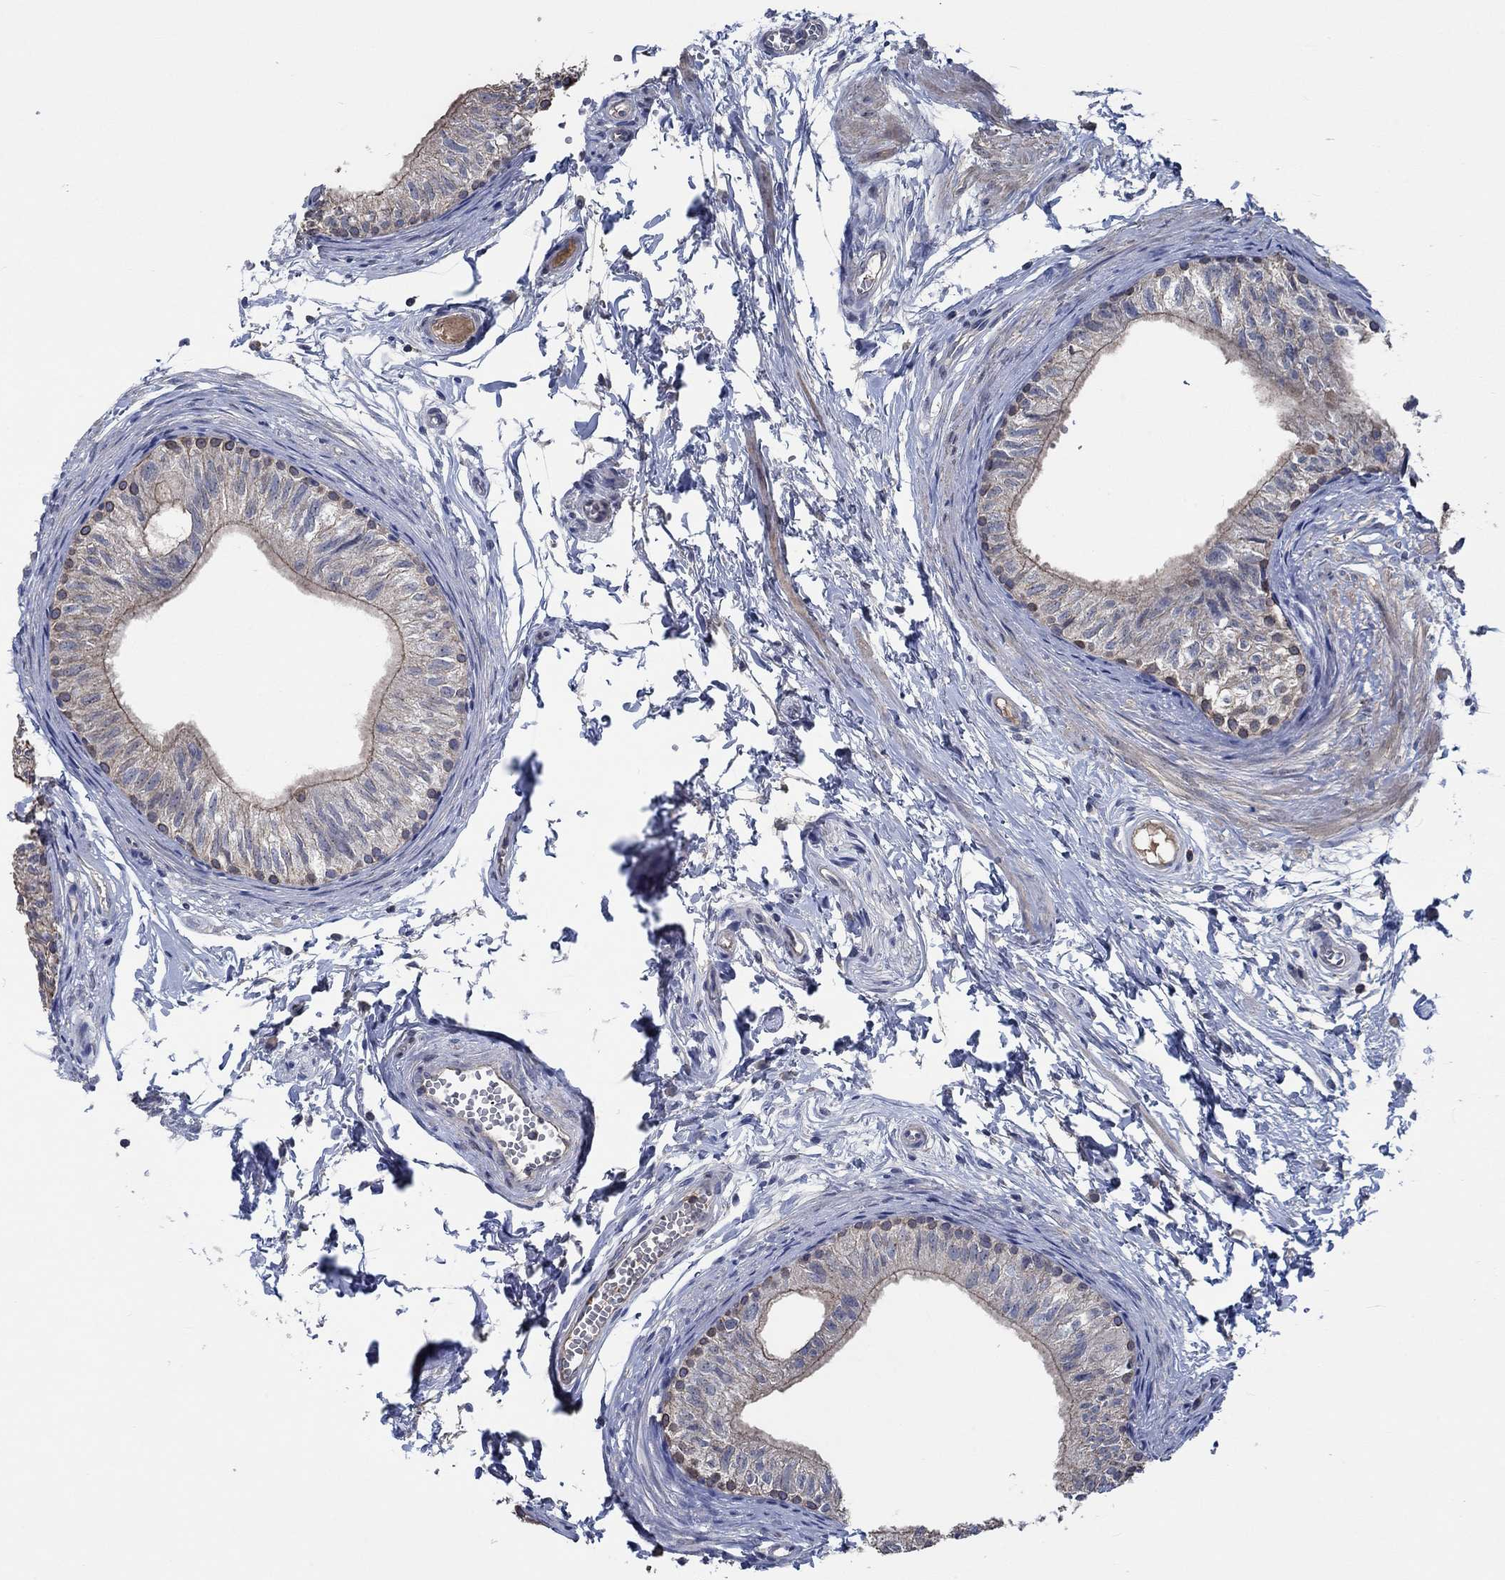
{"staining": {"intensity": "moderate", "quantity": "<25%", "location": "cytoplasmic/membranous"}, "tissue": "epididymis", "cell_type": "Glandular cells", "image_type": "normal", "snomed": [{"axis": "morphology", "description": "Normal tissue, NOS"}, {"axis": "topography", "description": "Epididymis"}], "caption": "This photomicrograph reveals IHC staining of benign human epididymis, with low moderate cytoplasmic/membranous expression in approximately <25% of glandular cells.", "gene": "OBSCN", "patient": {"sex": "male", "age": 22}}